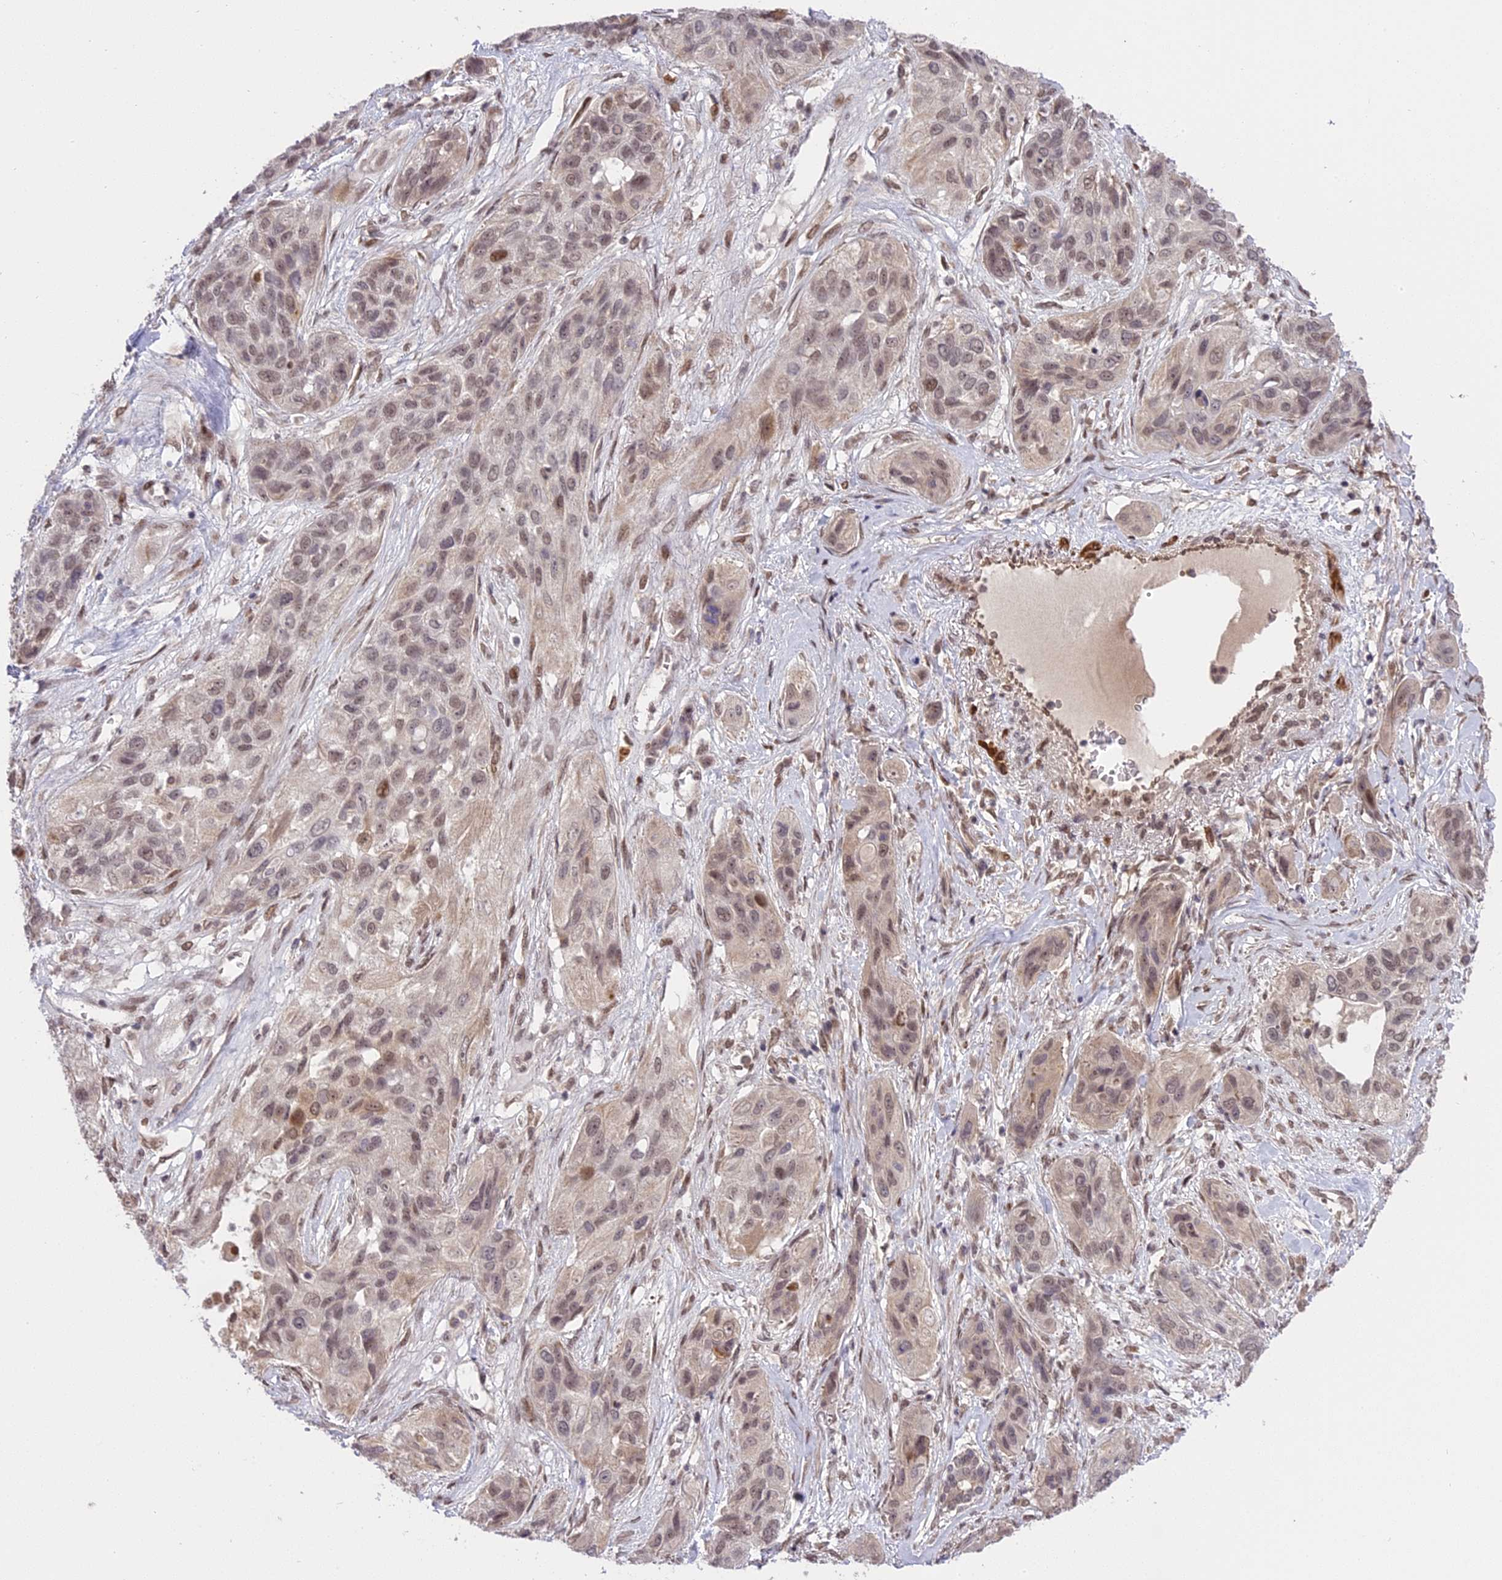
{"staining": {"intensity": "weak", "quantity": "<25%", "location": "nuclear"}, "tissue": "lung cancer", "cell_type": "Tumor cells", "image_type": "cancer", "snomed": [{"axis": "morphology", "description": "Squamous cell carcinoma, NOS"}, {"axis": "topography", "description": "Lung"}], "caption": "Tumor cells are negative for brown protein staining in lung cancer.", "gene": "PRELID2", "patient": {"sex": "female", "age": 70}}